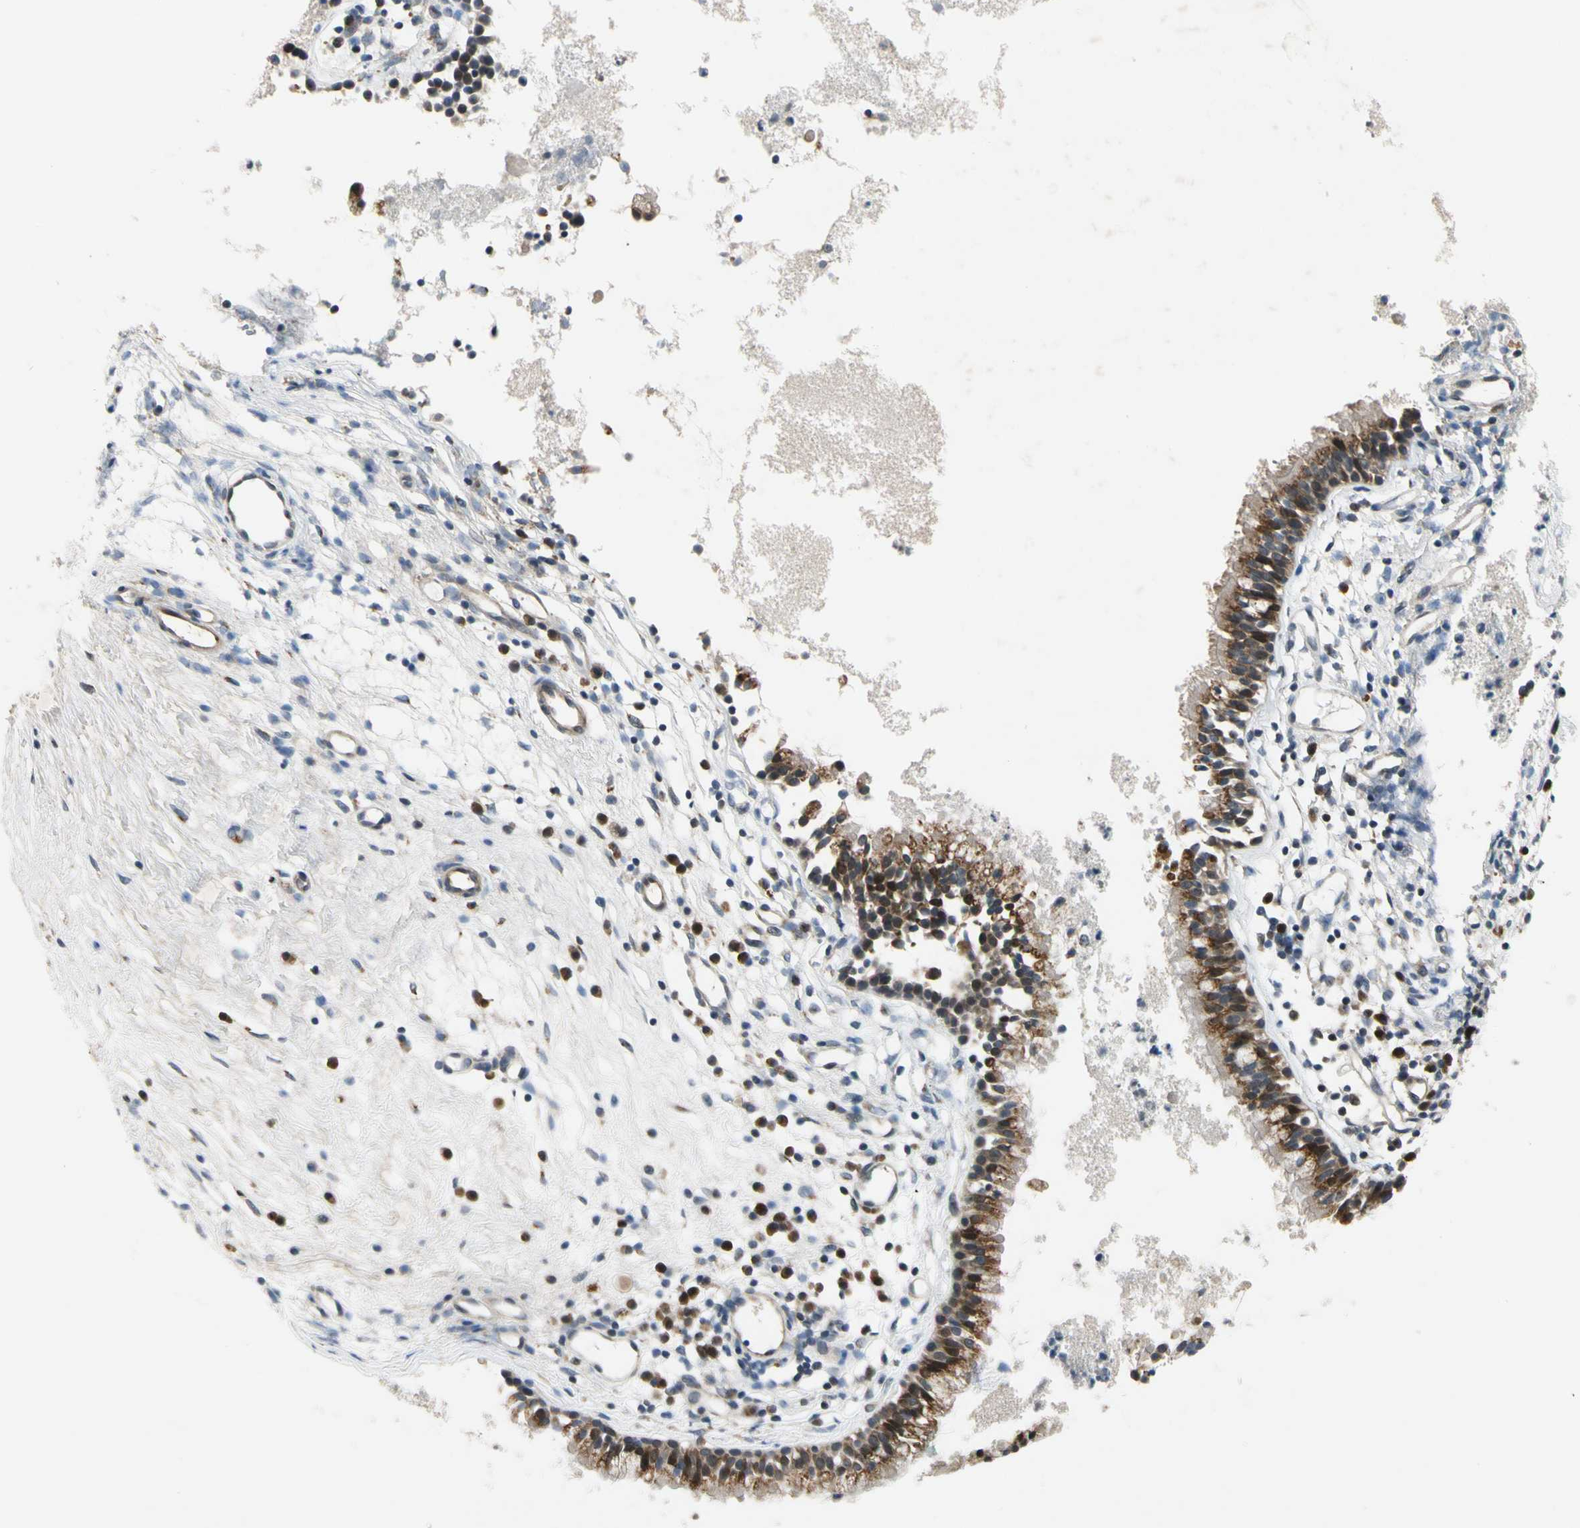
{"staining": {"intensity": "strong", "quantity": ">75%", "location": "cytoplasmic/membranous"}, "tissue": "nasopharynx", "cell_type": "Respiratory epithelial cells", "image_type": "normal", "snomed": [{"axis": "morphology", "description": "Normal tissue, NOS"}, {"axis": "topography", "description": "Nasopharynx"}], "caption": "A brown stain shows strong cytoplasmic/membranous positivity of a protein in respiratory epithelial cells of benign nasopharynx.", "gene": "RPS6KB2", "patient": {"sex": "male", "age": 21}}